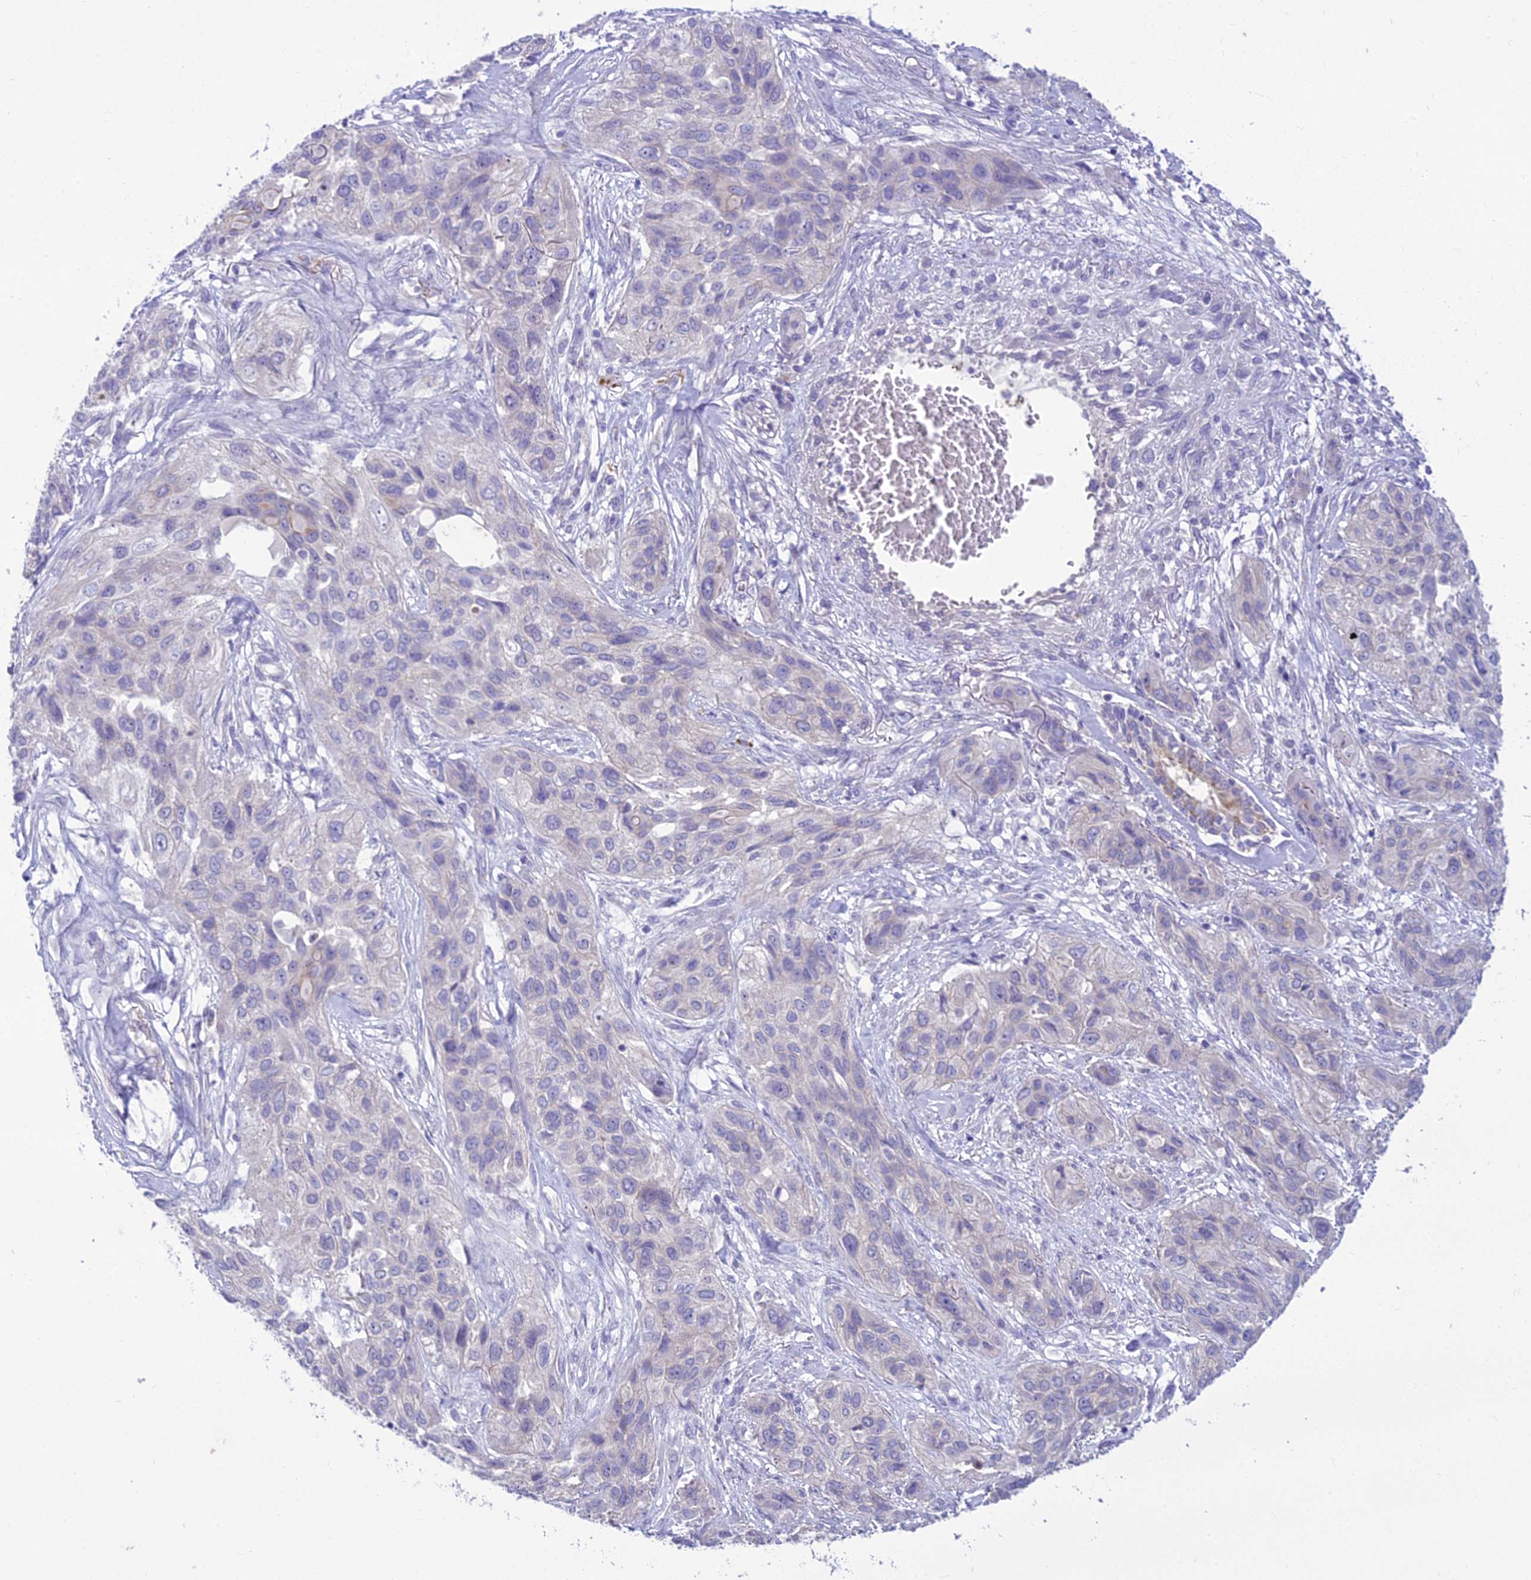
{"staining": {"intensity": "negative", "quantity": "none", "location": "none"}, "tissue": "lung cancer", "cell_type": "Tumor cells", "image_type": "cancer", "snomed": [{"axis": "morphology", "description": "Squamous cell carcinoma, NOS"}, {"axis": "topography", "description": "Lung"}], "caption": "Human squamous cell carcinoma (lung) stained for a protein using immunohistochemistry (IHC) demonstrates no expression in tumor cells.", "gene": "SCRT1", "patient": {"sex": "female", "age": 70}}